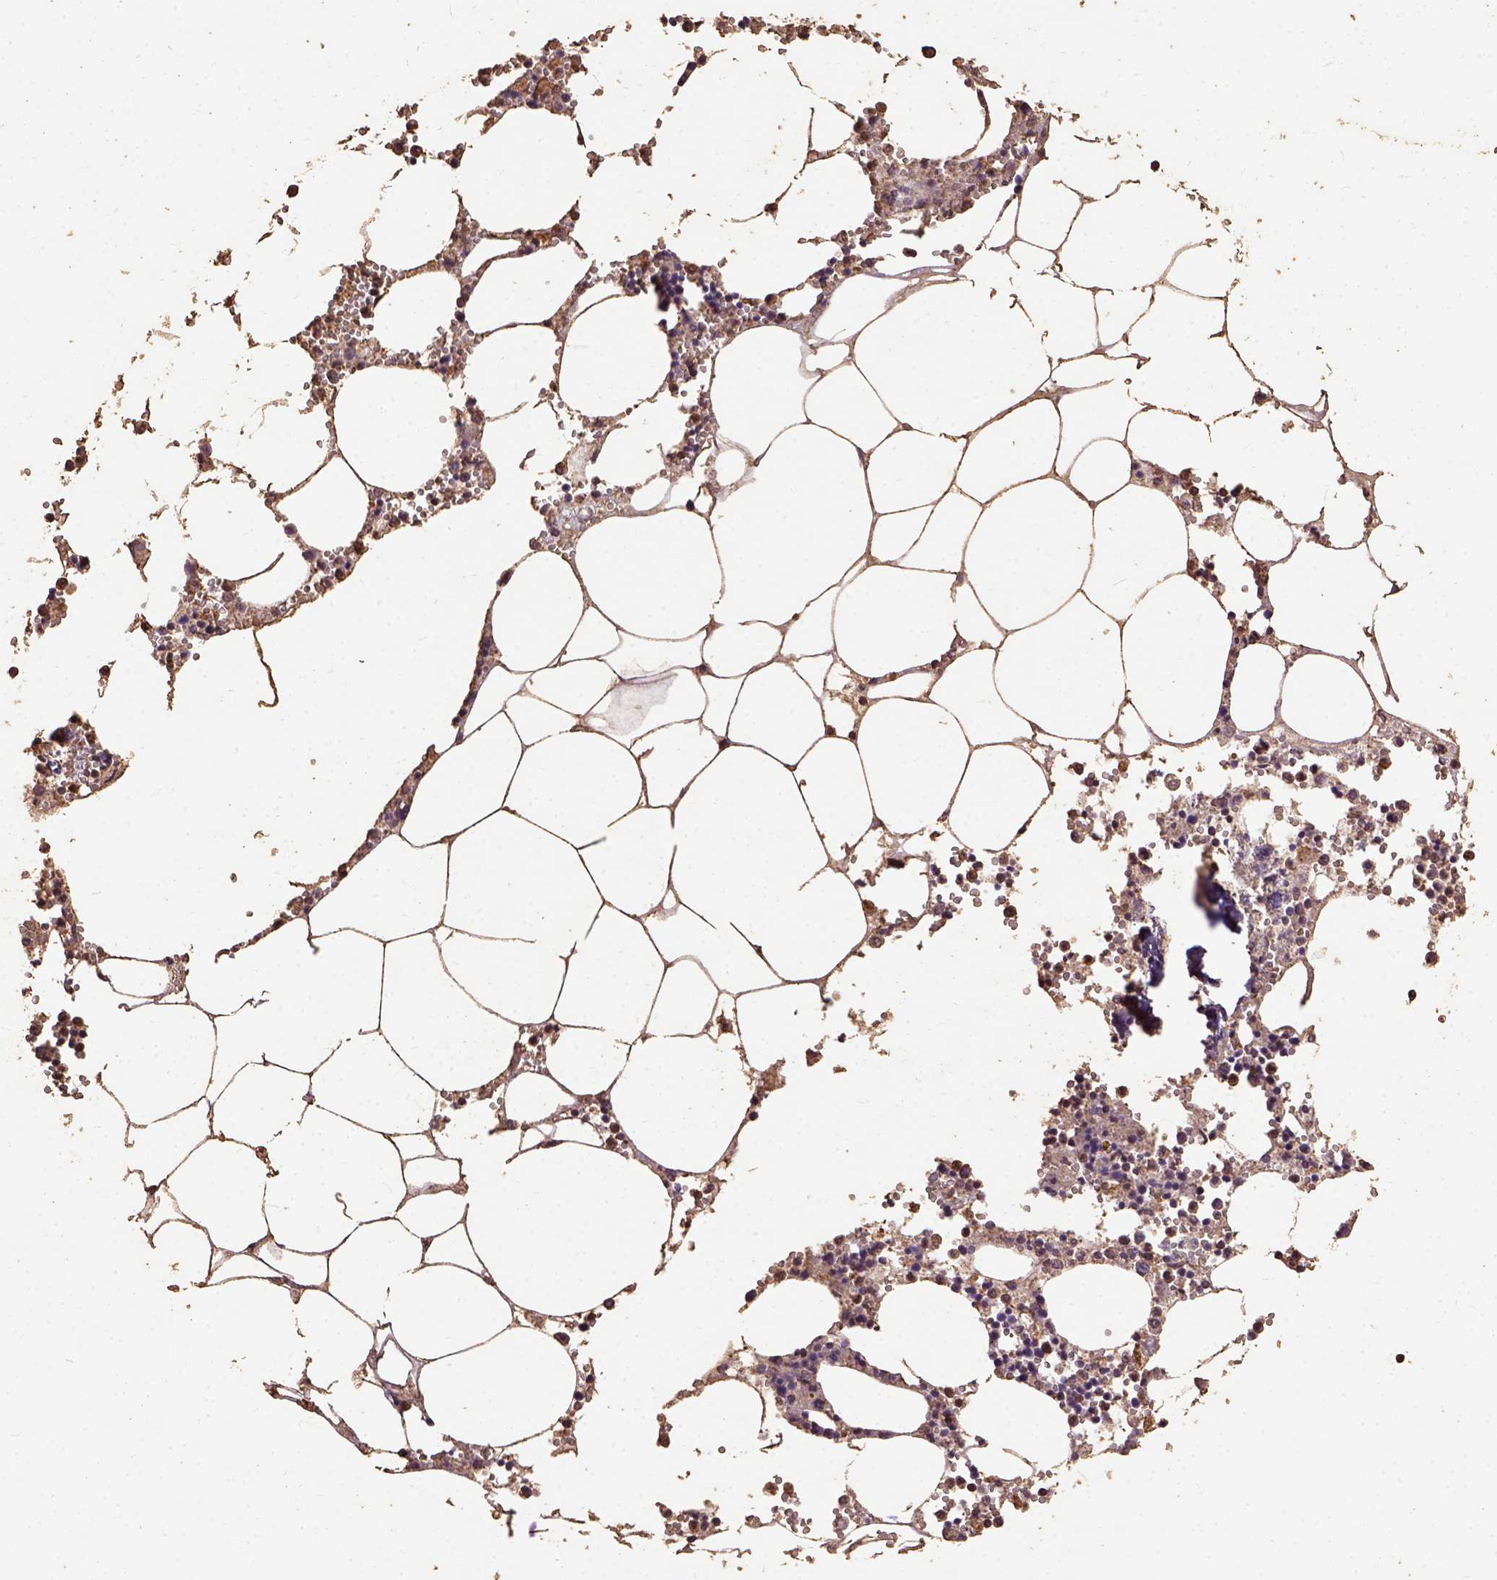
{"staining": {"intensity": "strong", "quantity": "25%-75%", "location": "nuclear"}, "tissue": "bone marrow", "cell_type": "Hematopoietic cells", "image_type": "normal", "snomed": [{"axis": "morphology", "description": "Normal tissue, NOS"}, {"axis": "topography", "description": "Bone marrow"}], "caption": "IHC (DAB (3,3'-diaminobenzidine)) staining of unremarkable bone marrow displays strong nuclear protein staining in approximately 25%-75% of hematopoietic cells. The staining was performed using DAB, with brown indicating positive protein expression. Nuclei are stained blue with hematoxylin.", "gene": "NACC1", "patient": {"sex": "male", "age": 54}}